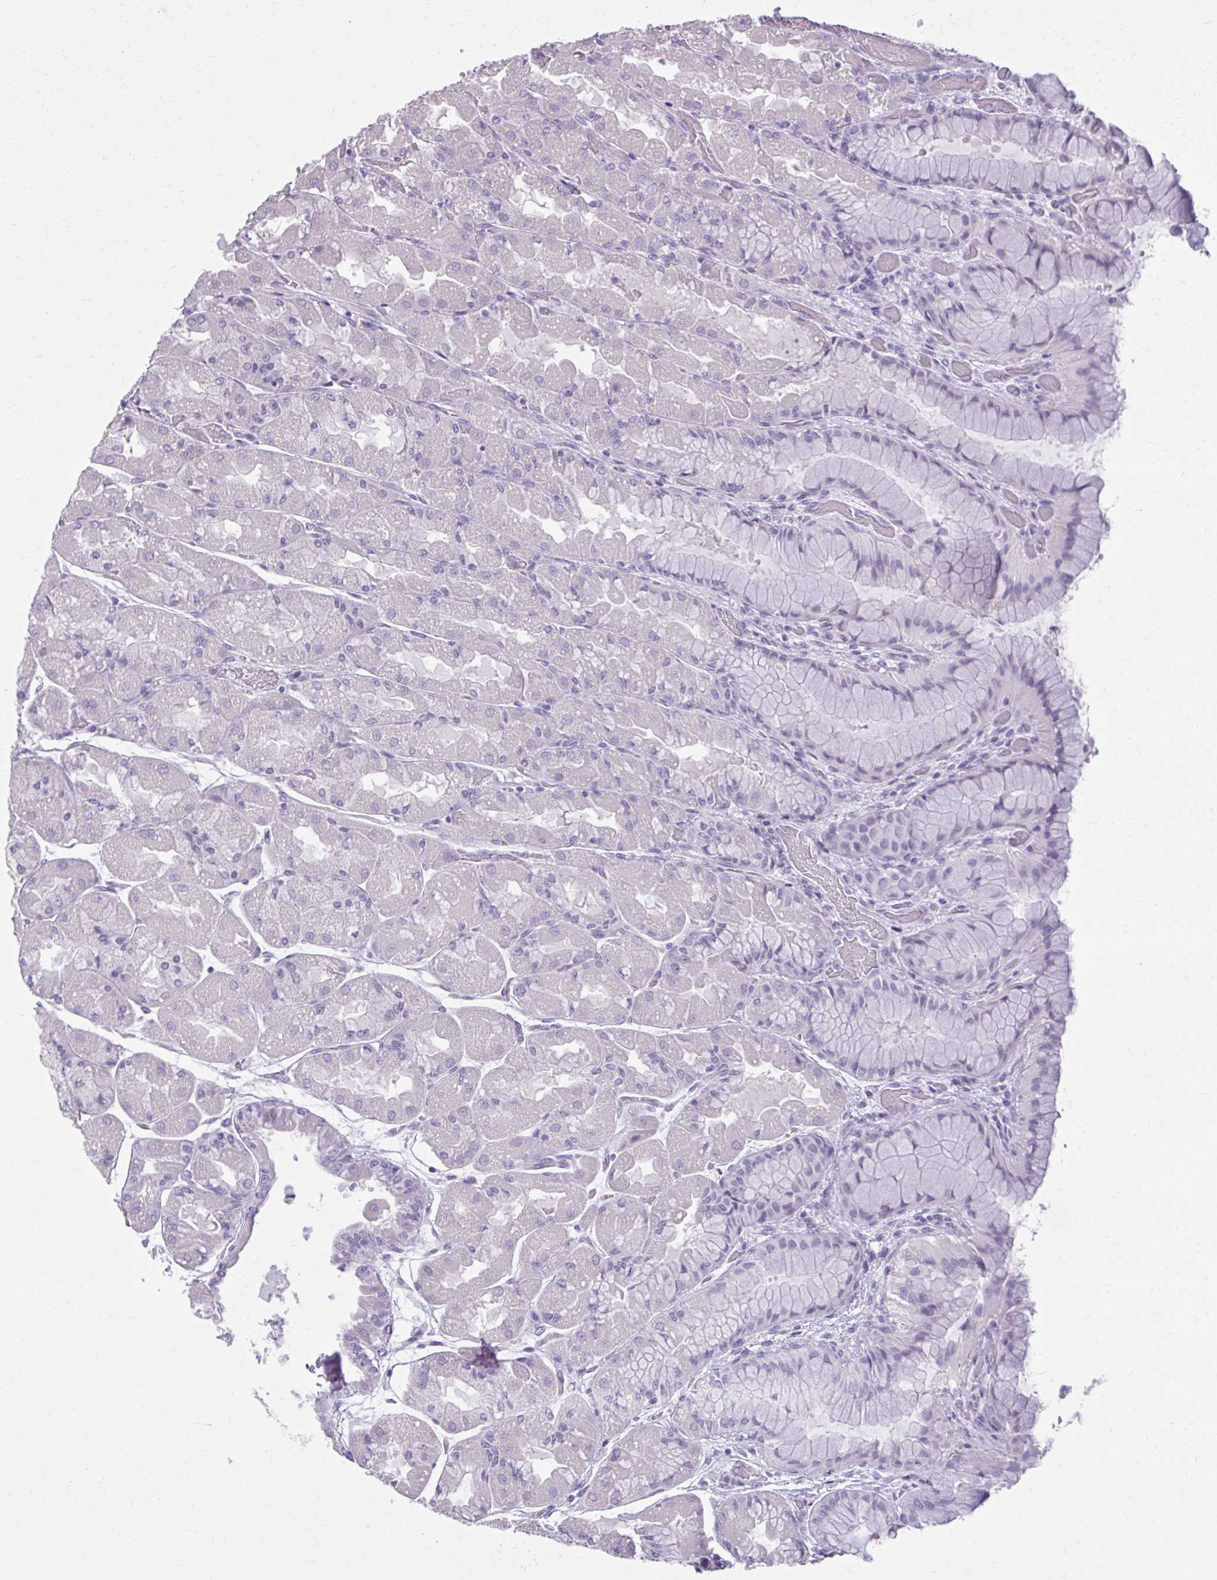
{"staining": {"intensity": "negative", "quantity": "none", "location": "none"}, "tissue": "stomach", "cell_type": "Glandular cells", "image_type": "normal", "snomed": [{"axis": "morphology", "description": "Normal tissue, NOS"}, {"axis": "topography", "description": "Stomach"}], "caption": "Human stomach stained for a protein using immunohistochemistry displays no staining in glandular cells.", "gene": "OR4B1", "patient": {"sex": "female", "age": 61}}